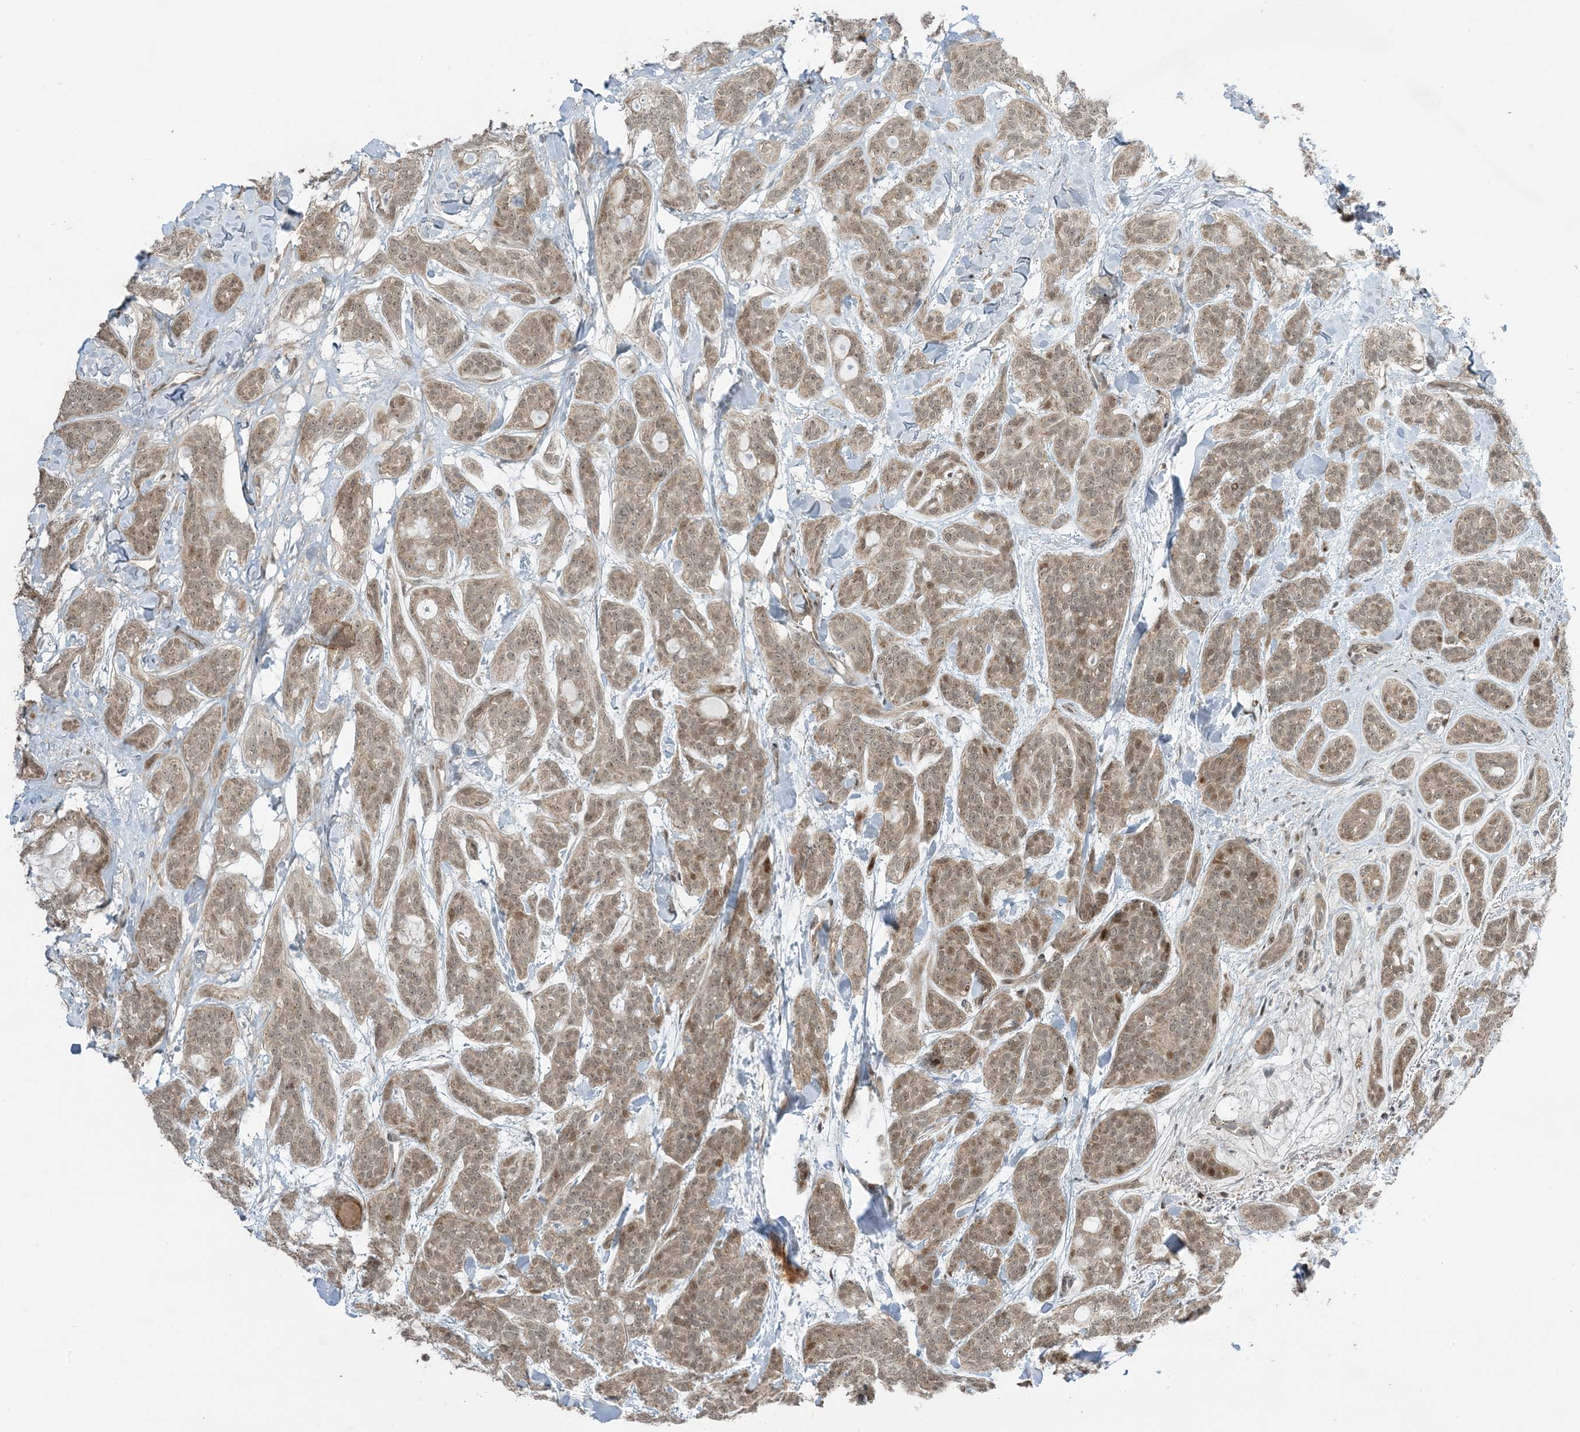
{"staining": {"intensity": "moderate", "quantity": ">75%", "location": "cytoplasmic/membranous,nuclear"}, "tissue": "head and neck cancer", "cell_type": "Tumor cells", "image_type": "cancer", "snomed": [{"axis": "morphology", "description": "Adenocarcinoma, NOS"}, {"axis": "topography", "description": "Head-Neck"}], "caption": "About >75% of tumor cells in human head and neck adenocarcinoma demonstrate moderate cytoplasmic/membranous and nuclear protein positivity as visualized by brown immunohistochemical staining.", "gene": "PHLDB2", "patient": {"sex": "male", "age": 66}}